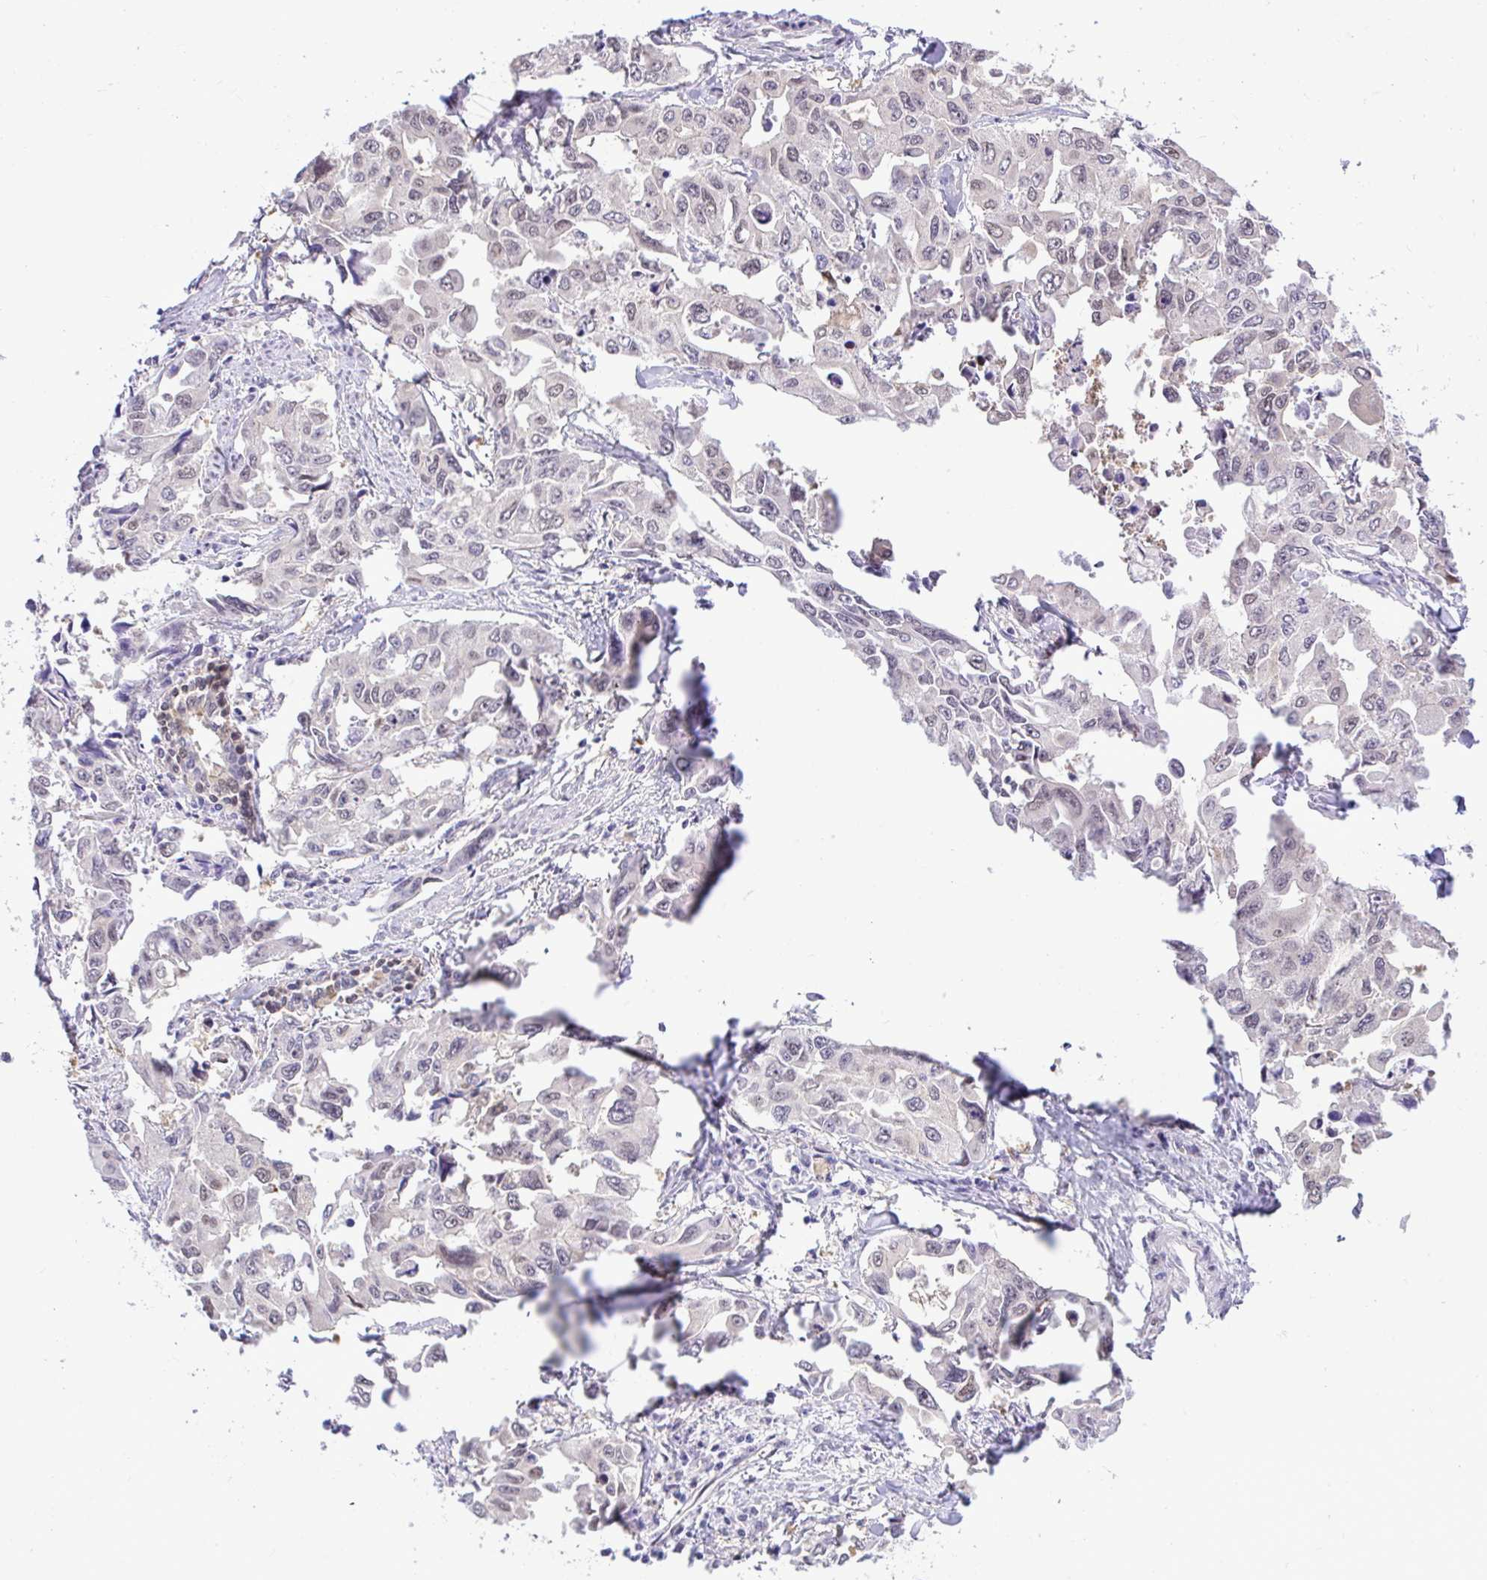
{"staining": {"intensity": "weak", "quantity": "<25%", "location": "nuclear"}, "tissue": "lung cancer", "cell_type": "Tumor cells", "image_type": "cancer", "snomed": [{"axis": "morphology", "description": "Adenocarcinoma, NOS"}, {"axis": "topography", "description": "Lung"}], "caption": "Histopathology image shows no protein staining in tumor cells of lung cancer (adenocarcinoma) tissue. (Brightfield microscopy of DAB (3,3'-diaminobenzidine) IHC at high magnification).", "gene": "ZNF485", "patient": {"sex": "male", "age": 64}}